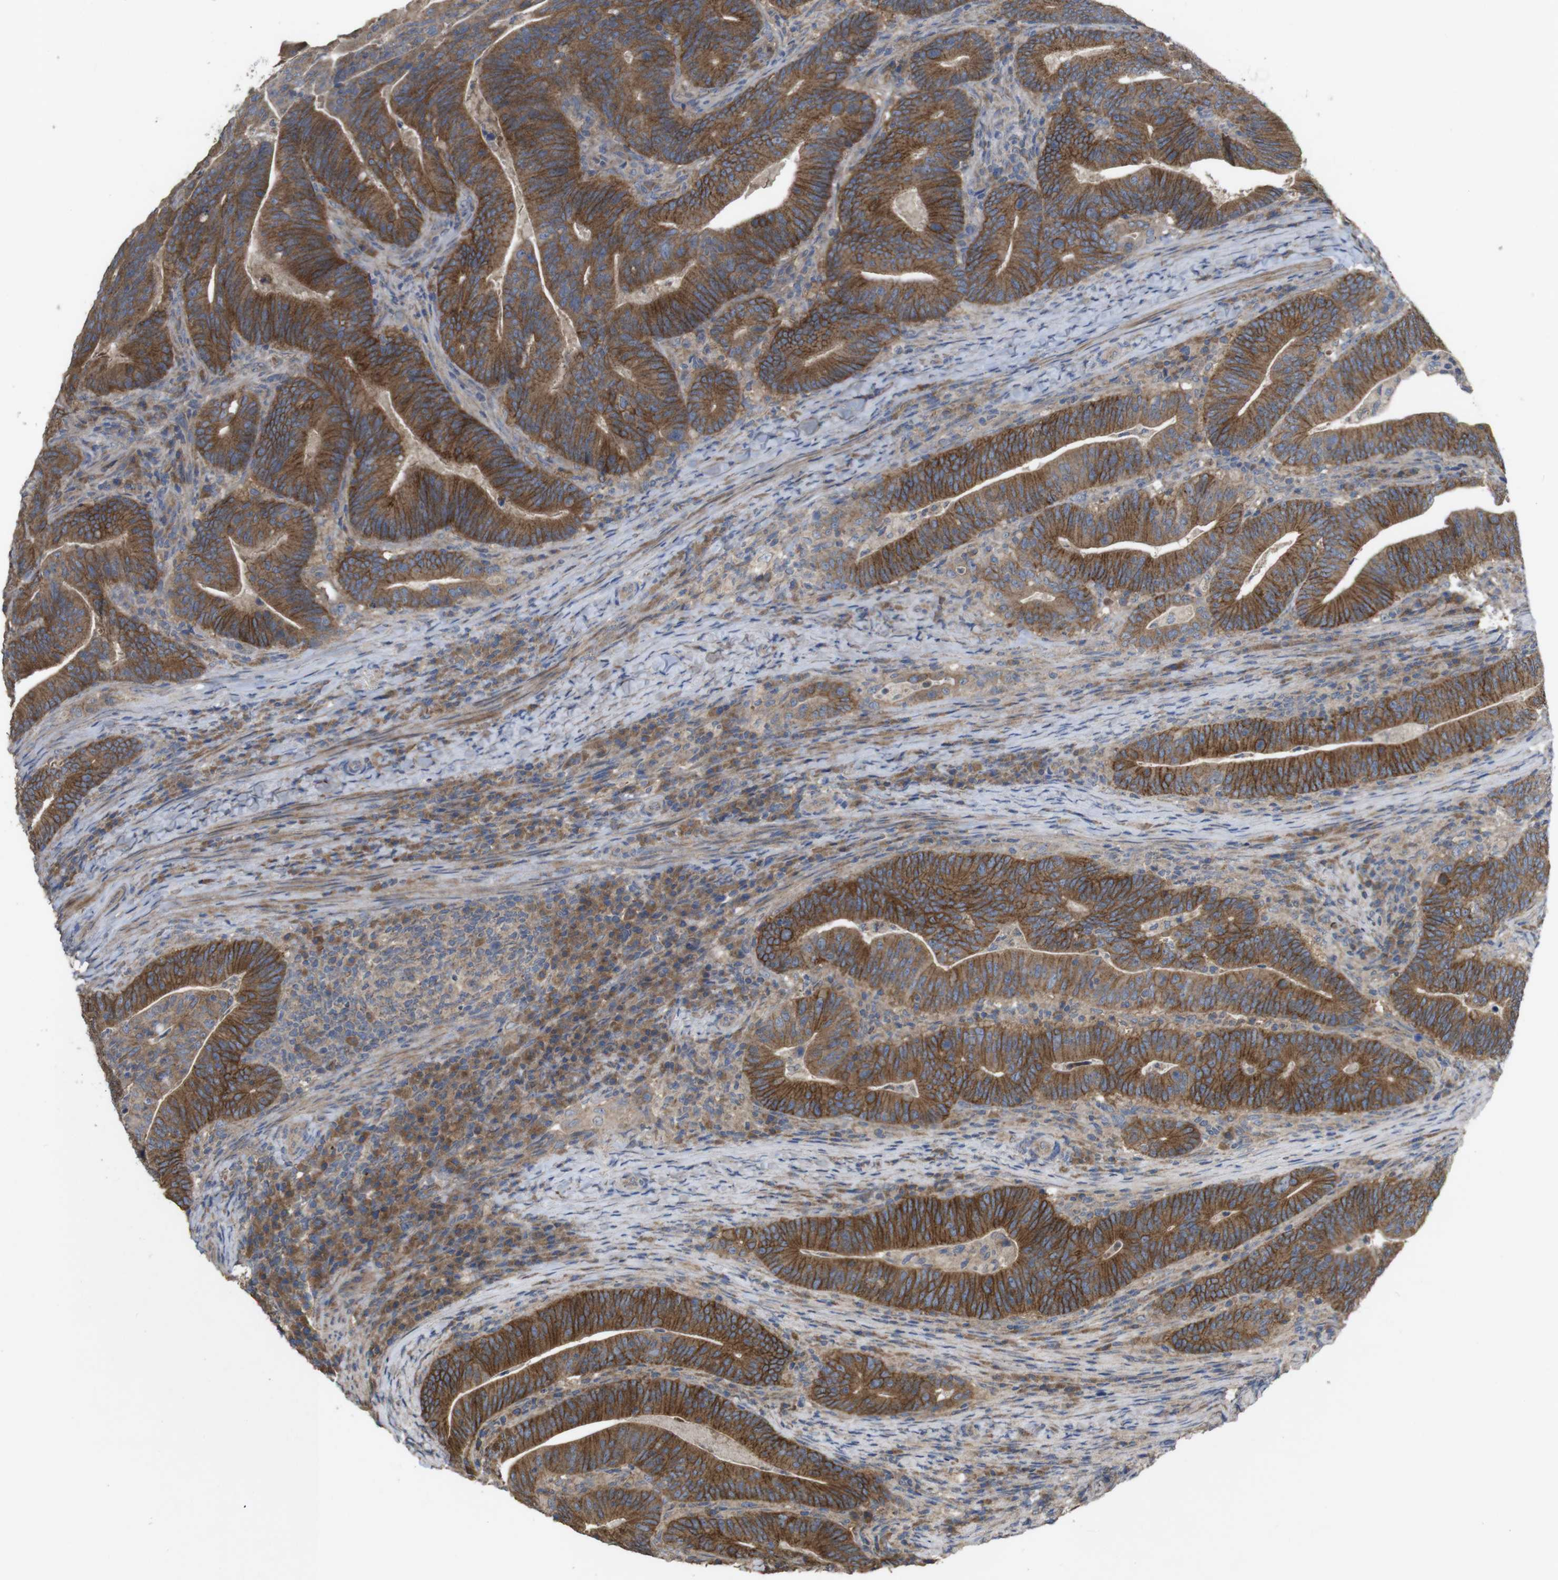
{"staining": {"intensity": "strong", "quantity": ">75%", "location": "cytoplasmic/membranous"}, "tissue": "colorectal cancer", "cell_type": "Tumor cells", "image_type": "cancer", "snomed": [{"axis": "morphology", "description": "Normal tissue, NOS"}, {"axis": "morphology", "description": "Adenocarcinoma, NOS"}, {"axis": "topography", "description": "Colon"}], "caption": "Protein positivity by immunohistochemistry (IHC) exhibits strong cytoplasmic/membranous staining in approximately >75% of tumor cells in adenocarcinoma (colorectal).", "gene": "KCNS3", "patient": {"sex": "female", "age": 66}}